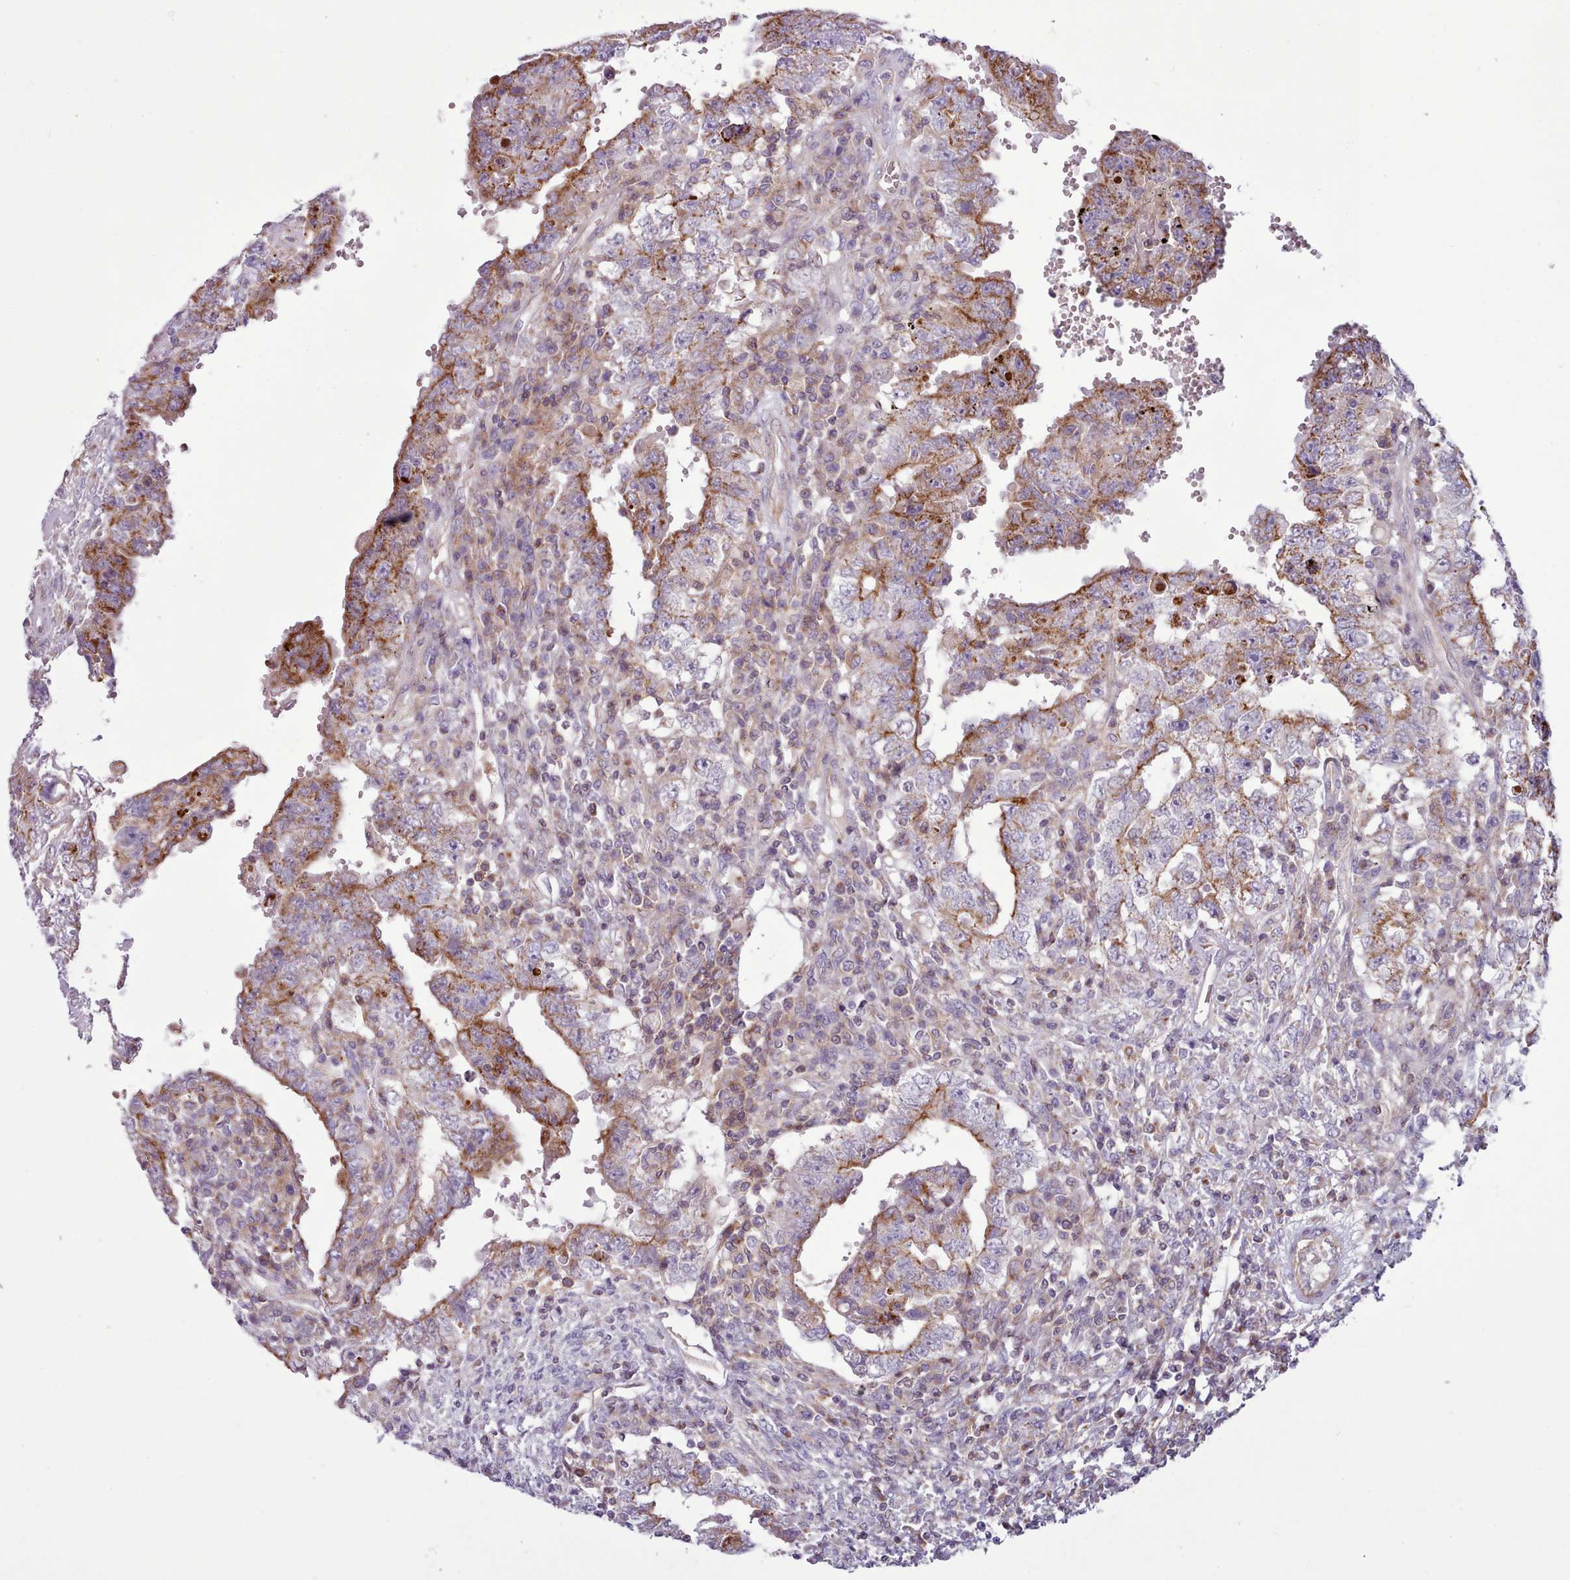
{"staining": {"intensity": "moderate", "quantity": "25%-75%", "location": "cytoplasmic/membranous"}, "tissue": "testis cancer", "cell_type": "Tumor cells", "image_type": "cancer", "snomed": [{"axis": "morphology", "description": "Carcinoma, Embryonal, NOS"}, {"axis": "topography", "description": "Testis"}], "caption": "Testis cancer stained with DAB (3,3'-diaminobenzidine) IHC reveals medium levels of moderate cytoplasmic/membranous expression in approximately 25%-75% of tumor cells. (brown staining indicates protein expression, while blue staining denotes nuclei).", "gene": "TENT4B", "patient": {"sex": "male", "age": 26}}